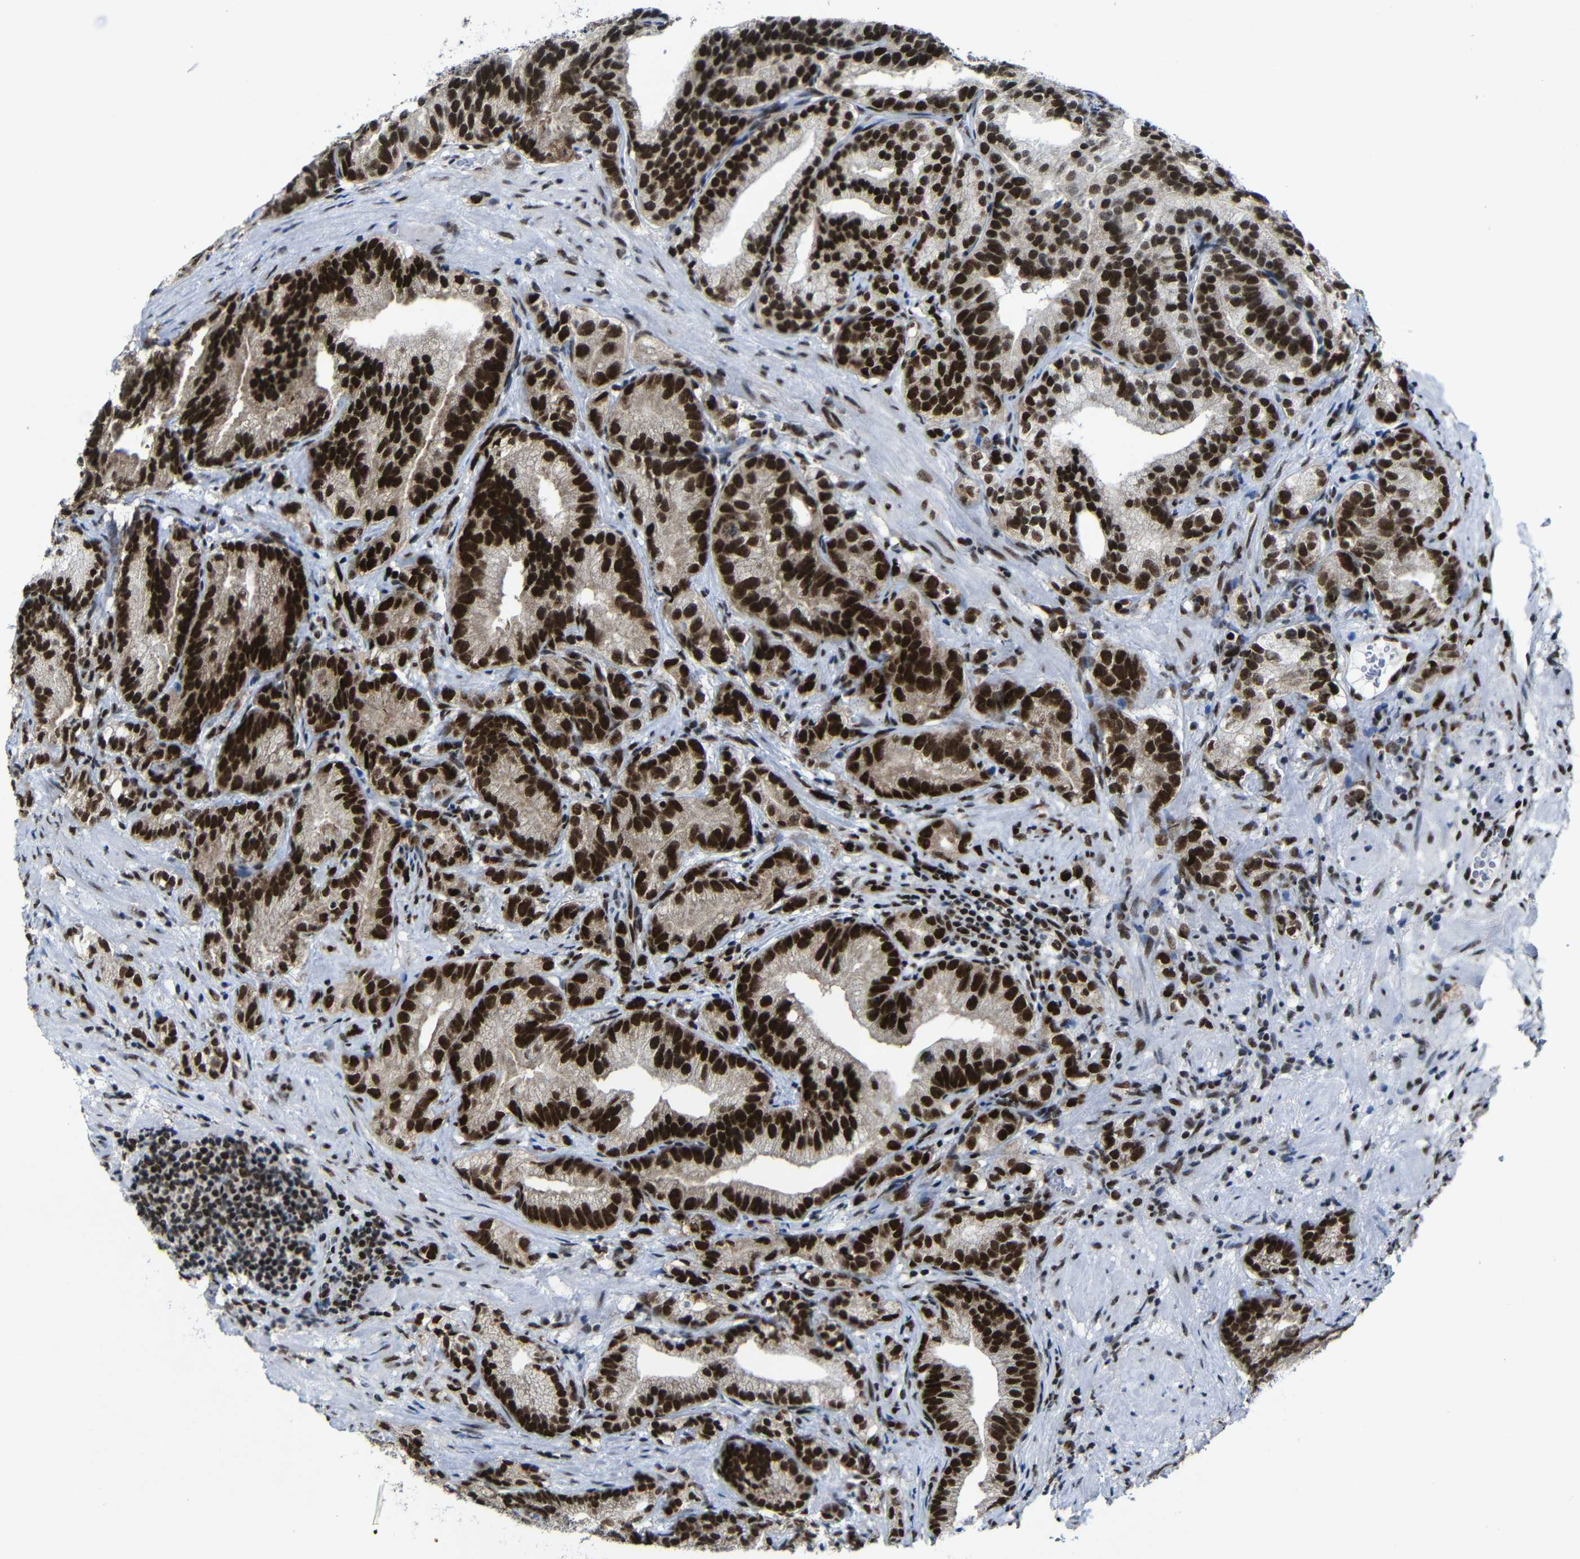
{"staining": {"intensity": "strong", "quantity": ">75%", "location": "nuclear"}, "tissue": "prostate cancer", "cell_type": "Tumor cells", "image_type": "cancer", "snomed": [{"axis": "morphology", "description": "Adenocarcinoma, Low grade"}, {"axis": "topography", "description": "Prostate"}], "caption": "DAB (3,3'-diaminobenzidine) immunohistochemical staining of prostate cancer (low-grade adenocarcinoma) displays strong nuclear protein staining in about >75% of tumor cells.", "gene": "PTBP1", "patient": {"sex": "male", "age": 89}}